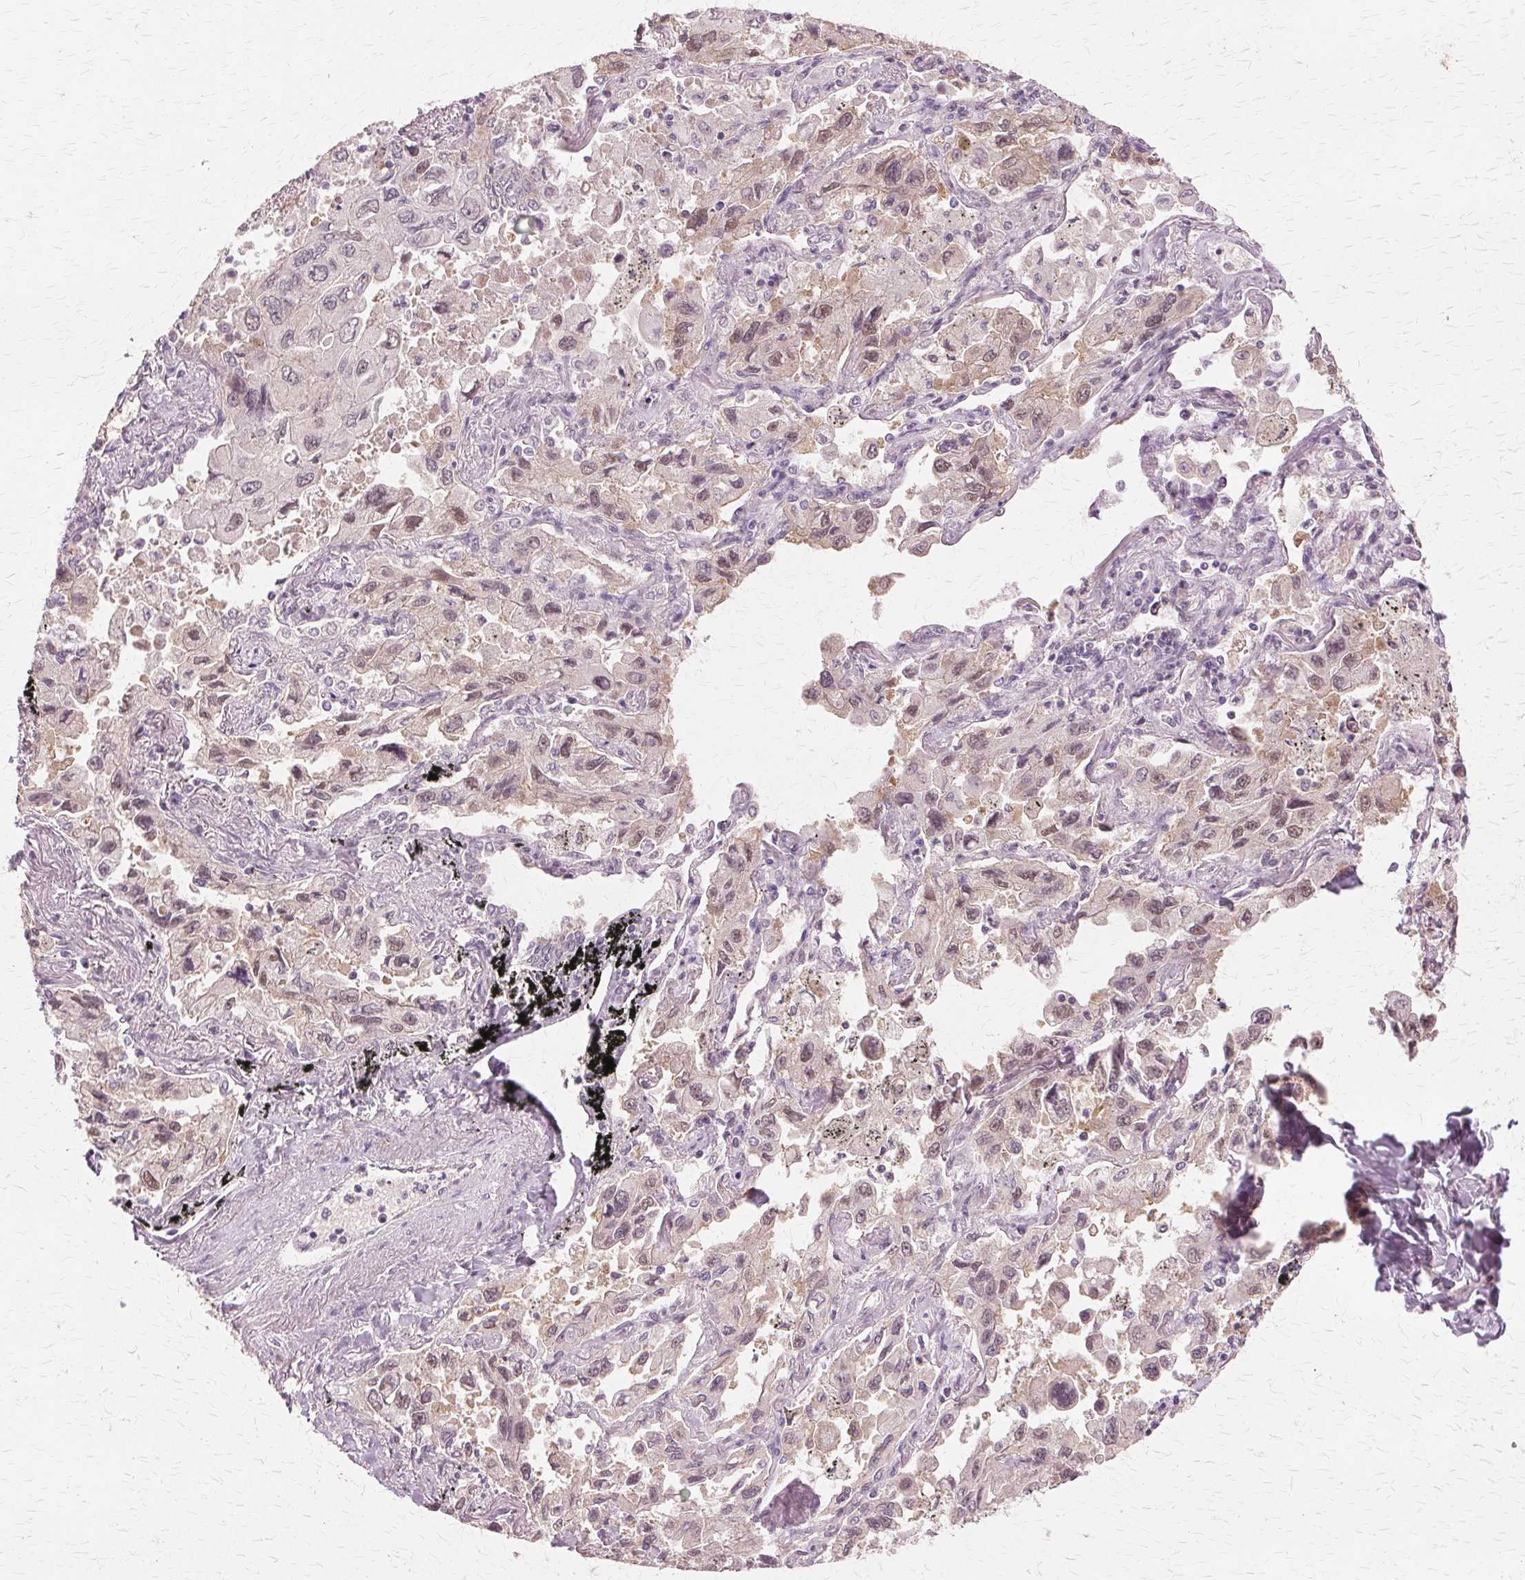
{"staining": {"intensity": "weak", "quantity": ">75%", "location": "nuclear"}, "tissue": "lung cancer", "cell_type": "Tumor cells", "image_type": "cancer", "snomed": [{"axis": "morphology", "description": "Adenocarcinoma, NOS"}, {"axis": "topography", "description": "Lung"}], "caption": "This image shows IHC staining of human lung cancer, with low weak nuclear positivity in approximately >75% of tumor cells.", "gene": "PRMT5", "patient": {"sex": "male", "age": 64}}